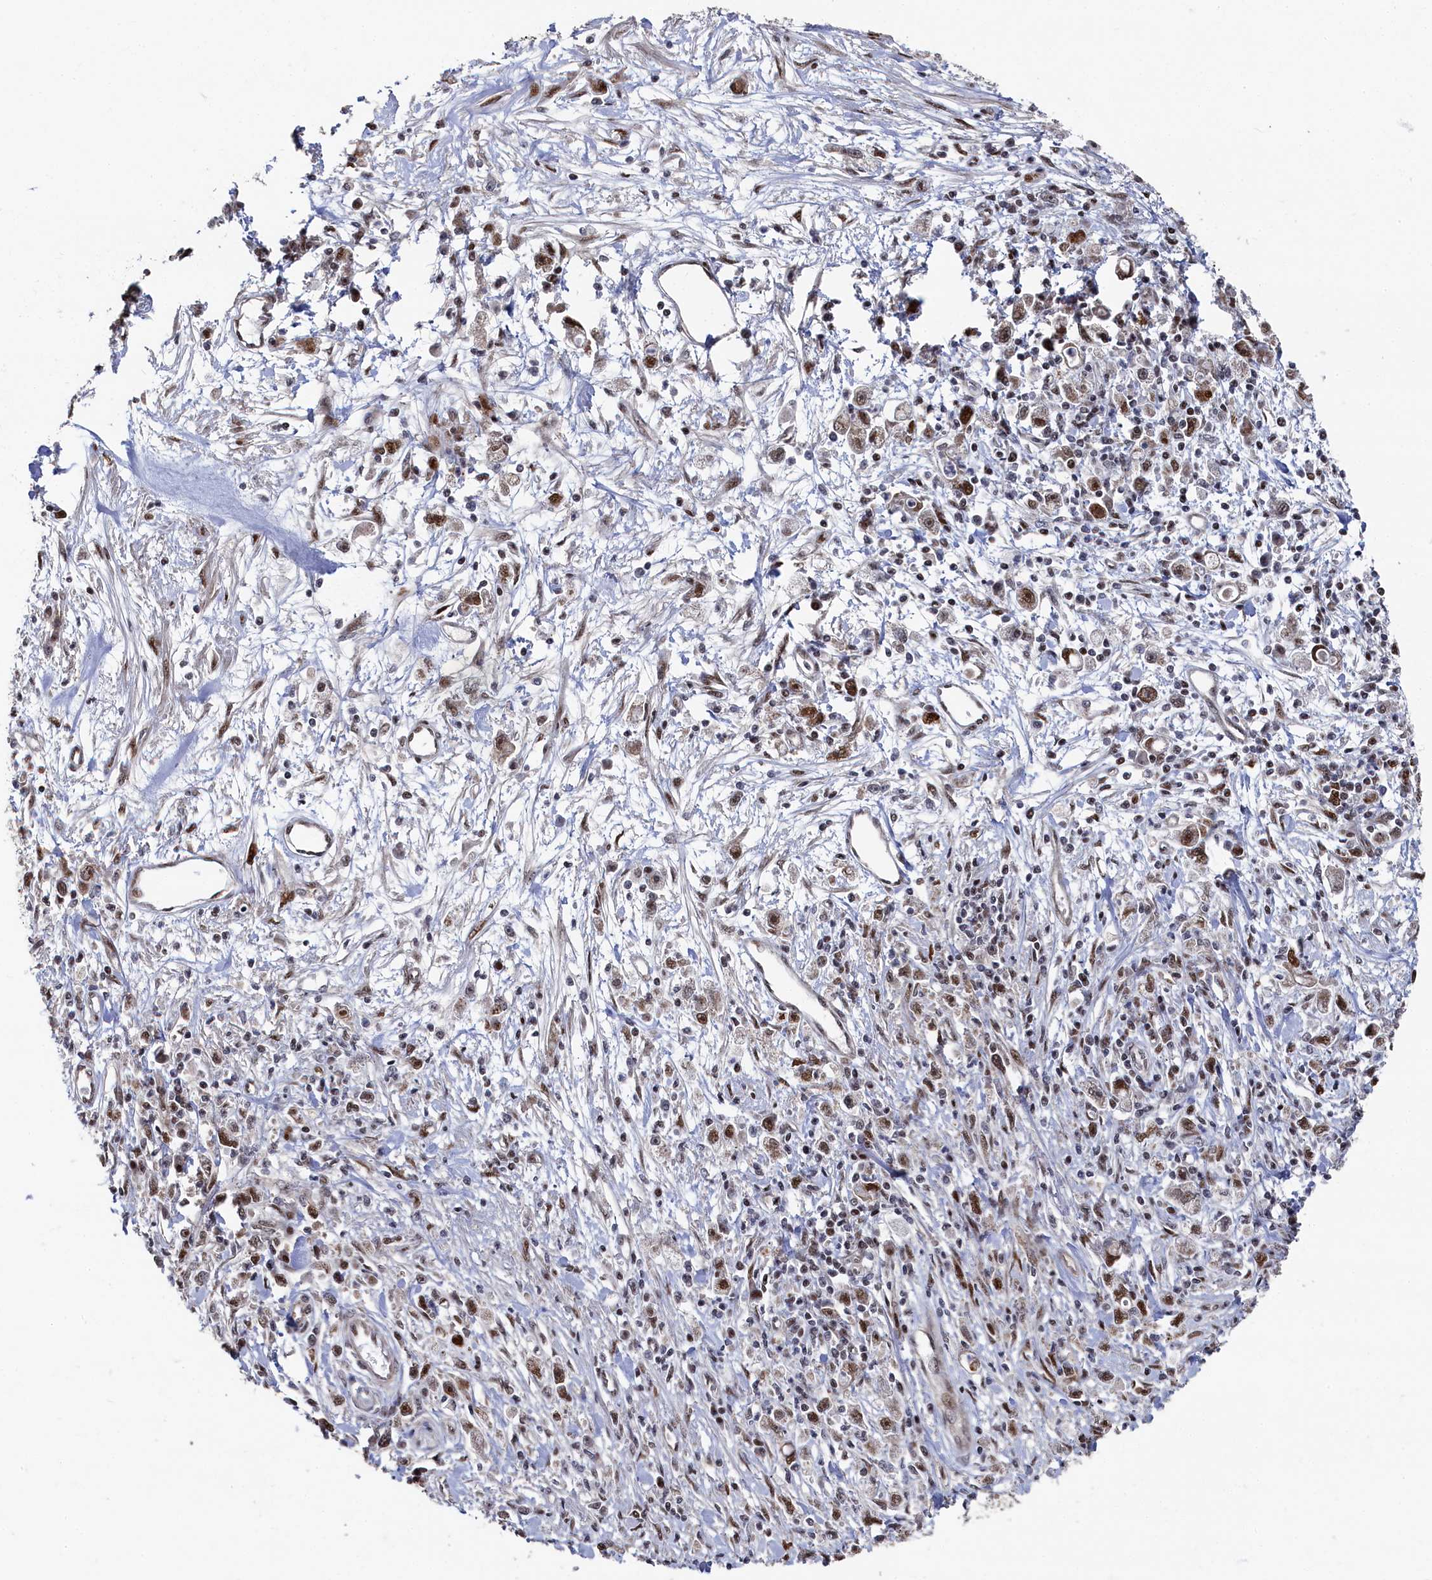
{"staining": {"intensity": "moderate", "quantity": ">75%", "location": "nuclear"}, "tissue": "stomach cancer", "cell_type": "Tumor cells", "image_type": "cancer", "snomed": [{"axis": "morphology", "description": "Adenocarcinoma, NOS"}, {"axis": "topography", "description": "Stomach"}], "caption": "A high-resolution photomicrograph shows IHC staining of stomach cancer (adenocarcinoma), which exhibits moderate nuclear expression in about >75% of tumor cells.", "gene": "BUB3", "patient": {"sex": "female", "age": 59}}